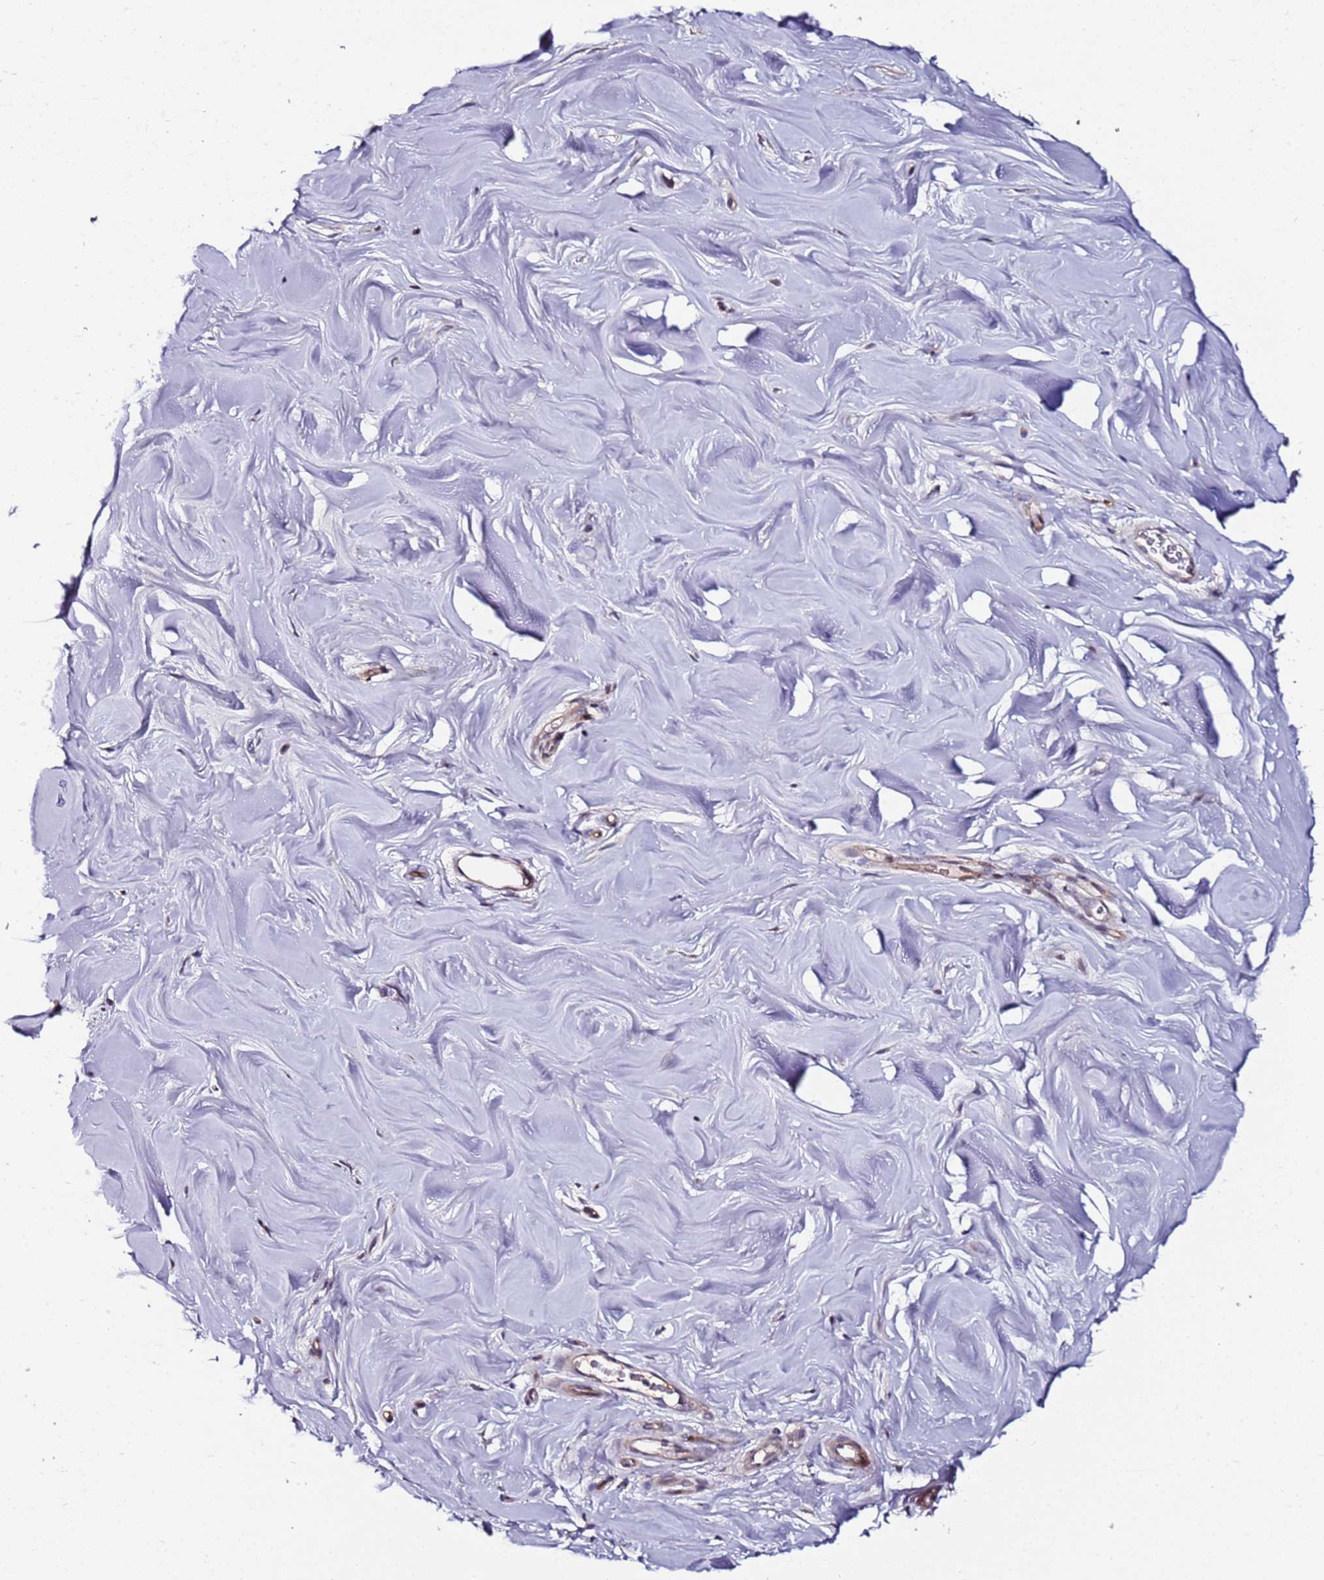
{"staining": {"intensity": "moderate", "quantity": "<25%", "location": "cytoplasmic/membranous"}, "tissue": "adipose tissue", "cell_type": "Adipocytes", "image_type": "normal", "snomed": [{"axis": "morphology", "description": "Normal tissue, NOS"}, {"axis": "topography", "description": "Breast"}], "caption": "Adipocytes display moderate cytoplasmic/membranous positivity in about <25% of cells in normal adipose tissue. (IHC, brightfield microscopy, high magnification).", "gene": "DUSP28", "patient": {"sex": "female", "age": 26}}